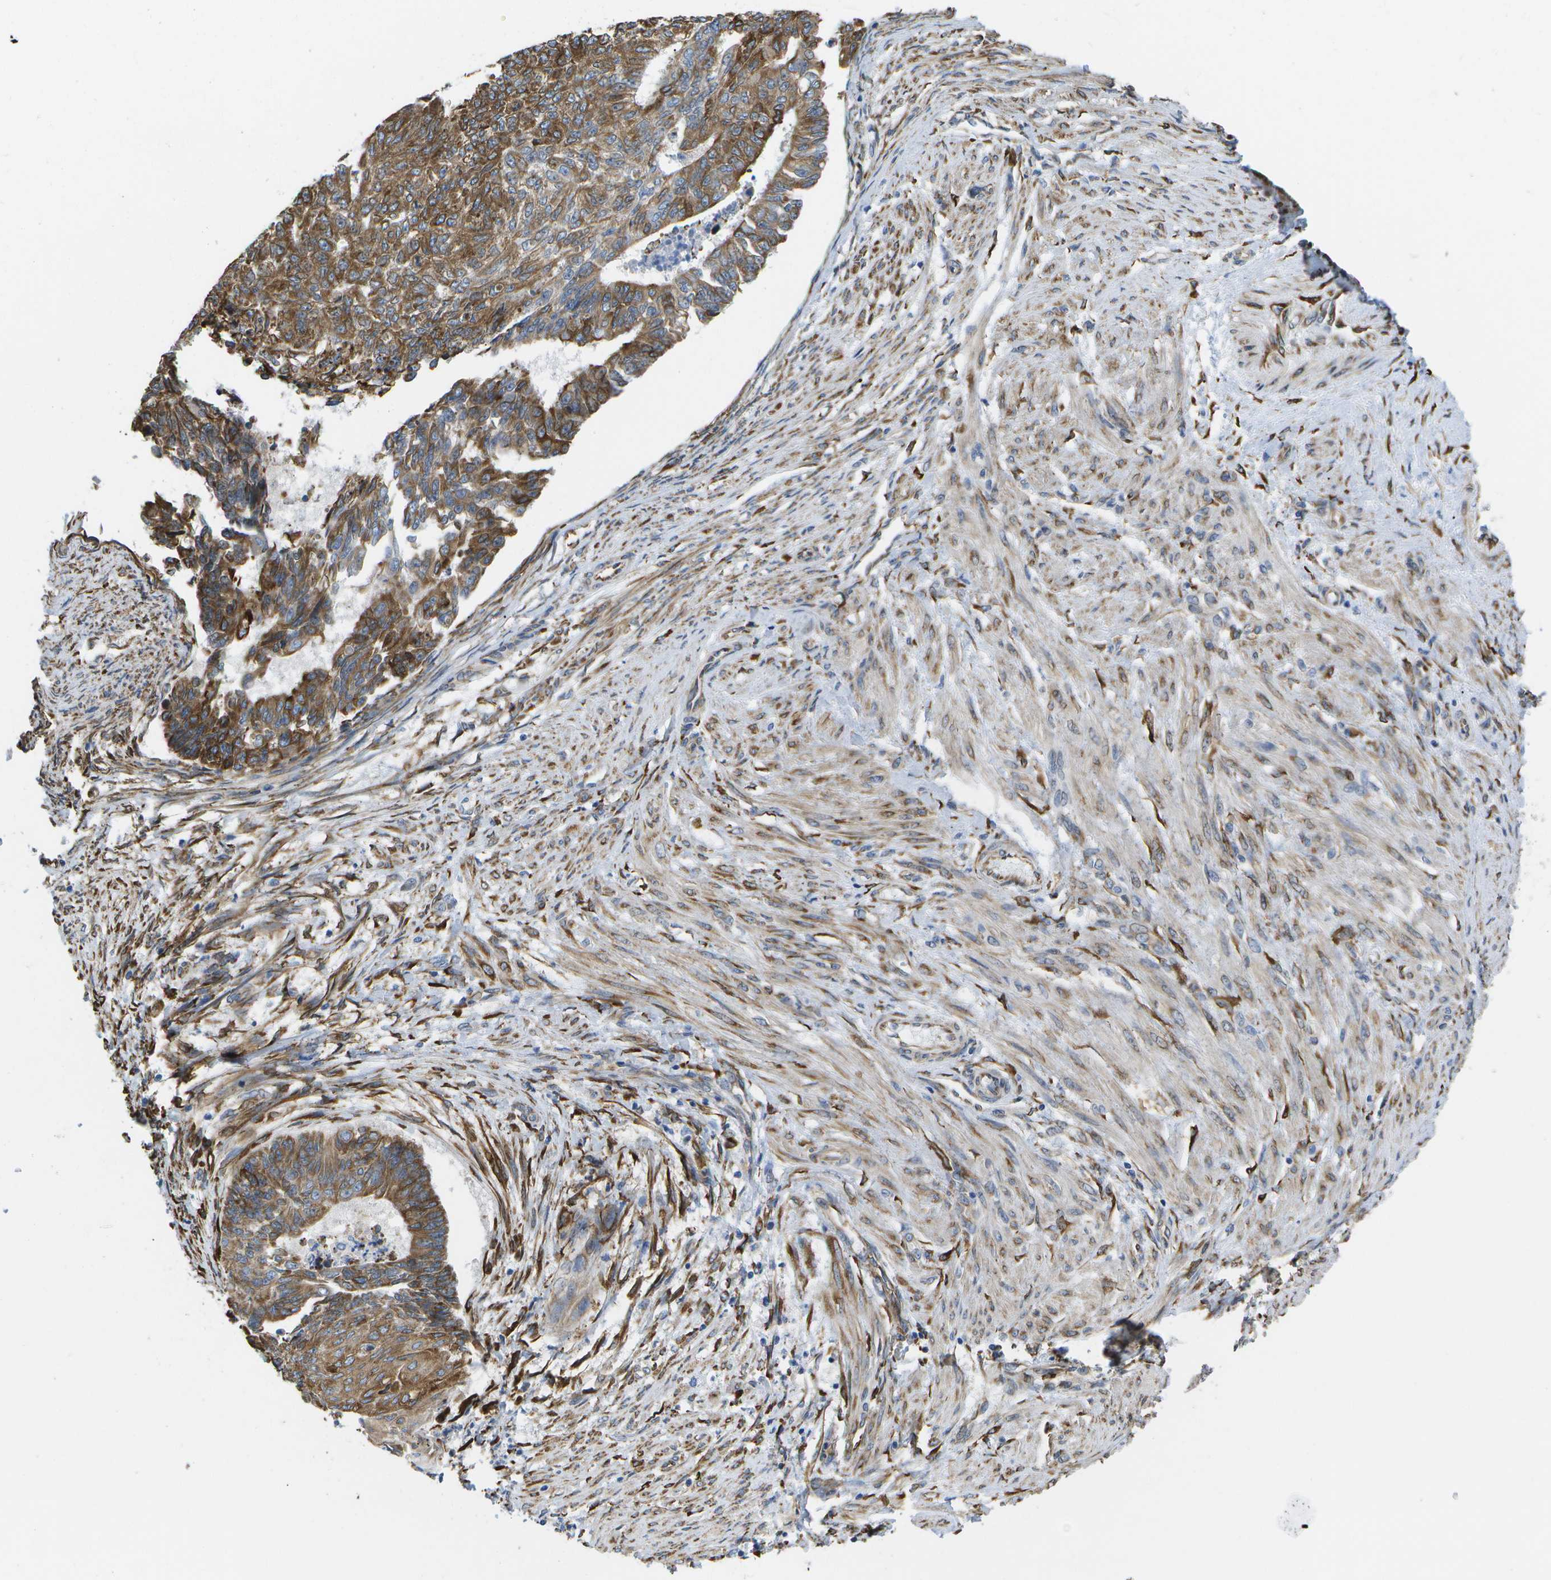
{"staining": {"intensity": "strong", "quantity": ">75%", "location": "cytoplasmic/membranous"}, "tissue": "endometrial cancer", "cell_type": "Tumor cells", "image_type": "cancer", "snomed": [{"axis": "morphology", "description": "Adenocarcinoma, NOS"}, {"axis": "topography", "description": "Endometrium"}], "caption": "Protein staining of endometrial cancer (adenocarcinoma) tissue reveals strong cytoplasmic/membranous expression in about >75% of tumor cells.", "gene": "ZDHHC17", "patient": {"sex": "female", "age": 32}}